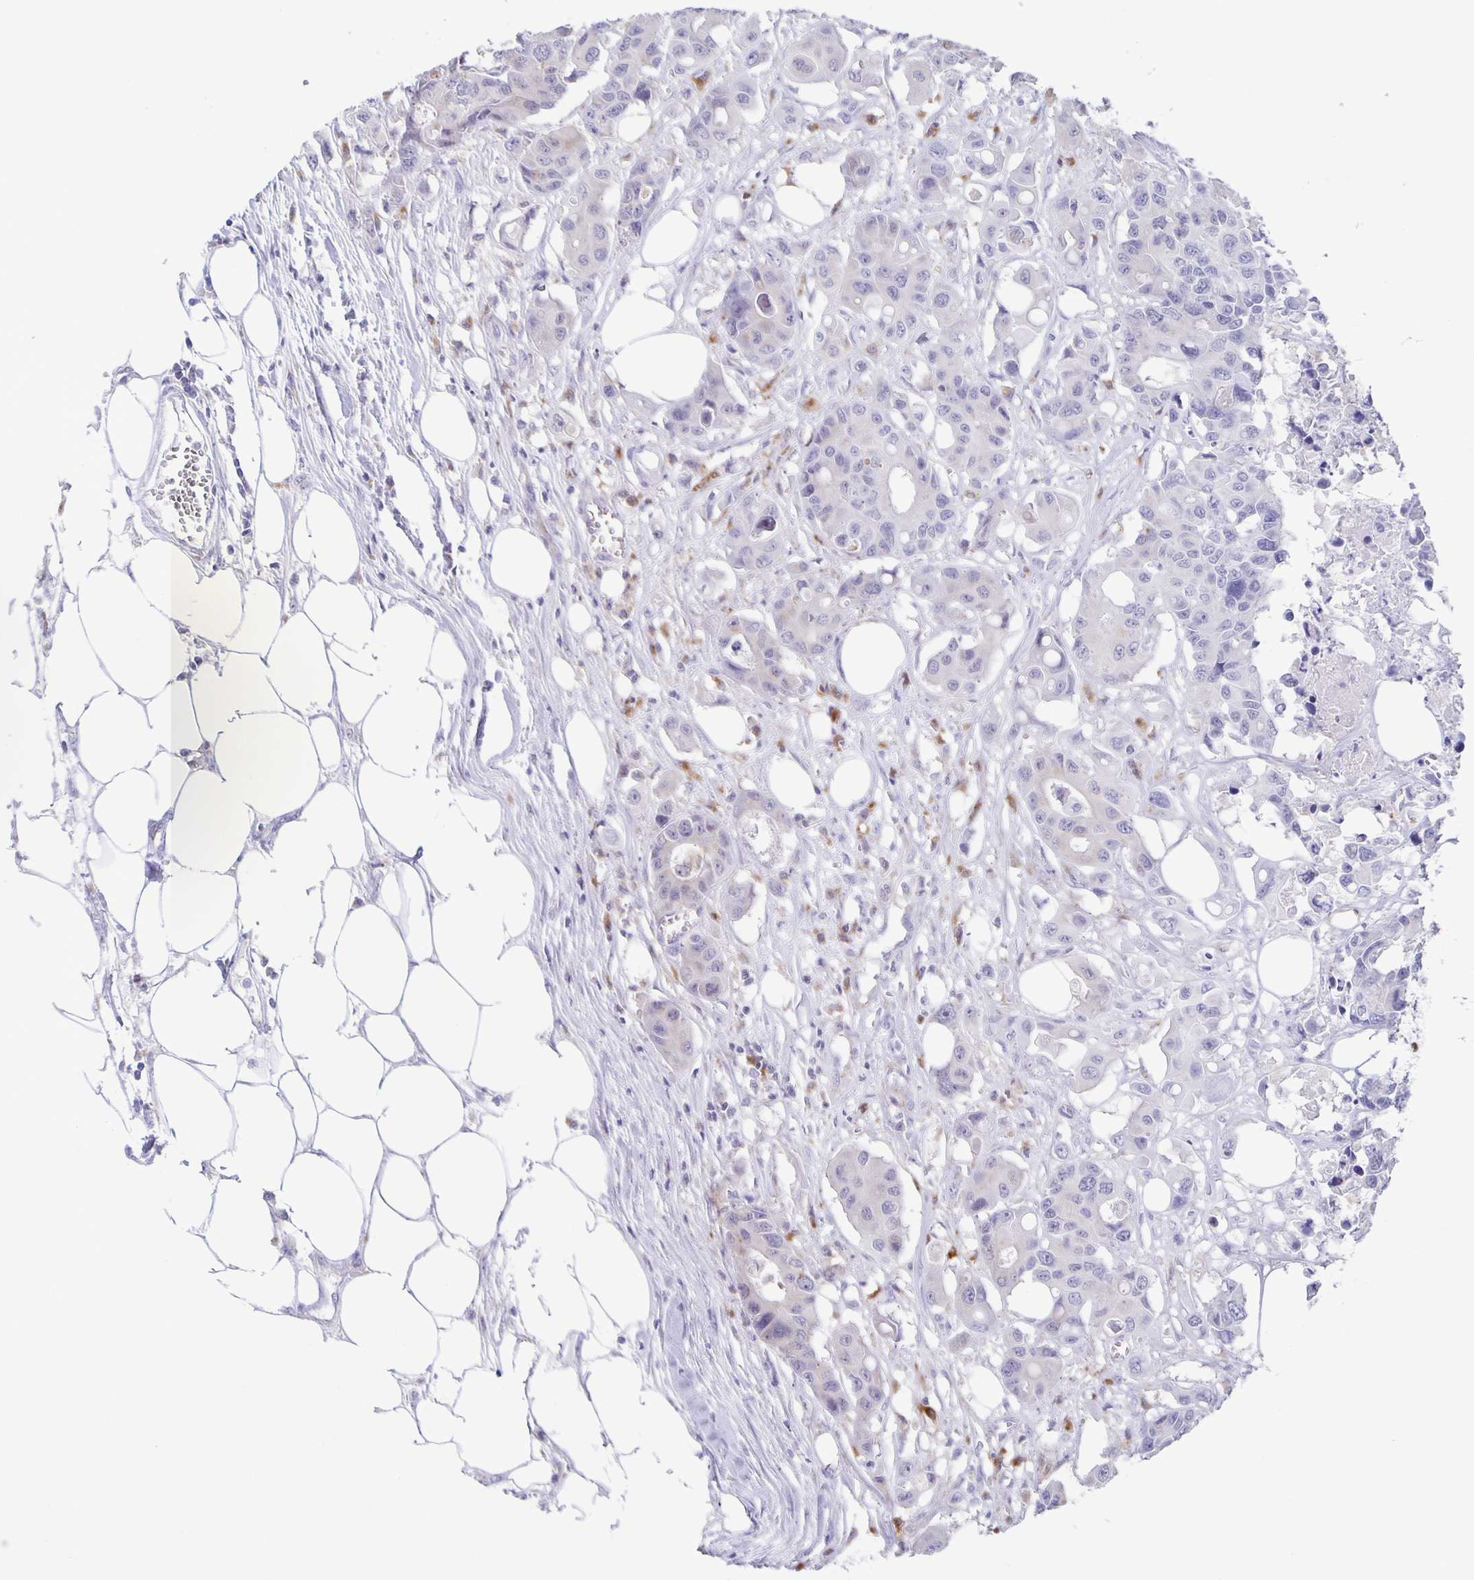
{"staining": {"intensity": "negative", "quantity": "none", "location": "none"}, "tissue": "colorectal cancer", "cell_type": "Tumor cells", "image_type": "cancer", "snomed": [{"axis": "morphology", "description": "Adenocarcinoma, NOS"}, {"axis": "topography", "description": "Colon"}], "caption": "High power microscopy image of an IHC micrograph of adenocarcinoma (colorectal), revealing no significant staining in tumor cells.", "gene": "LIPA", "patient": {"sex": "male", "age": 77}}